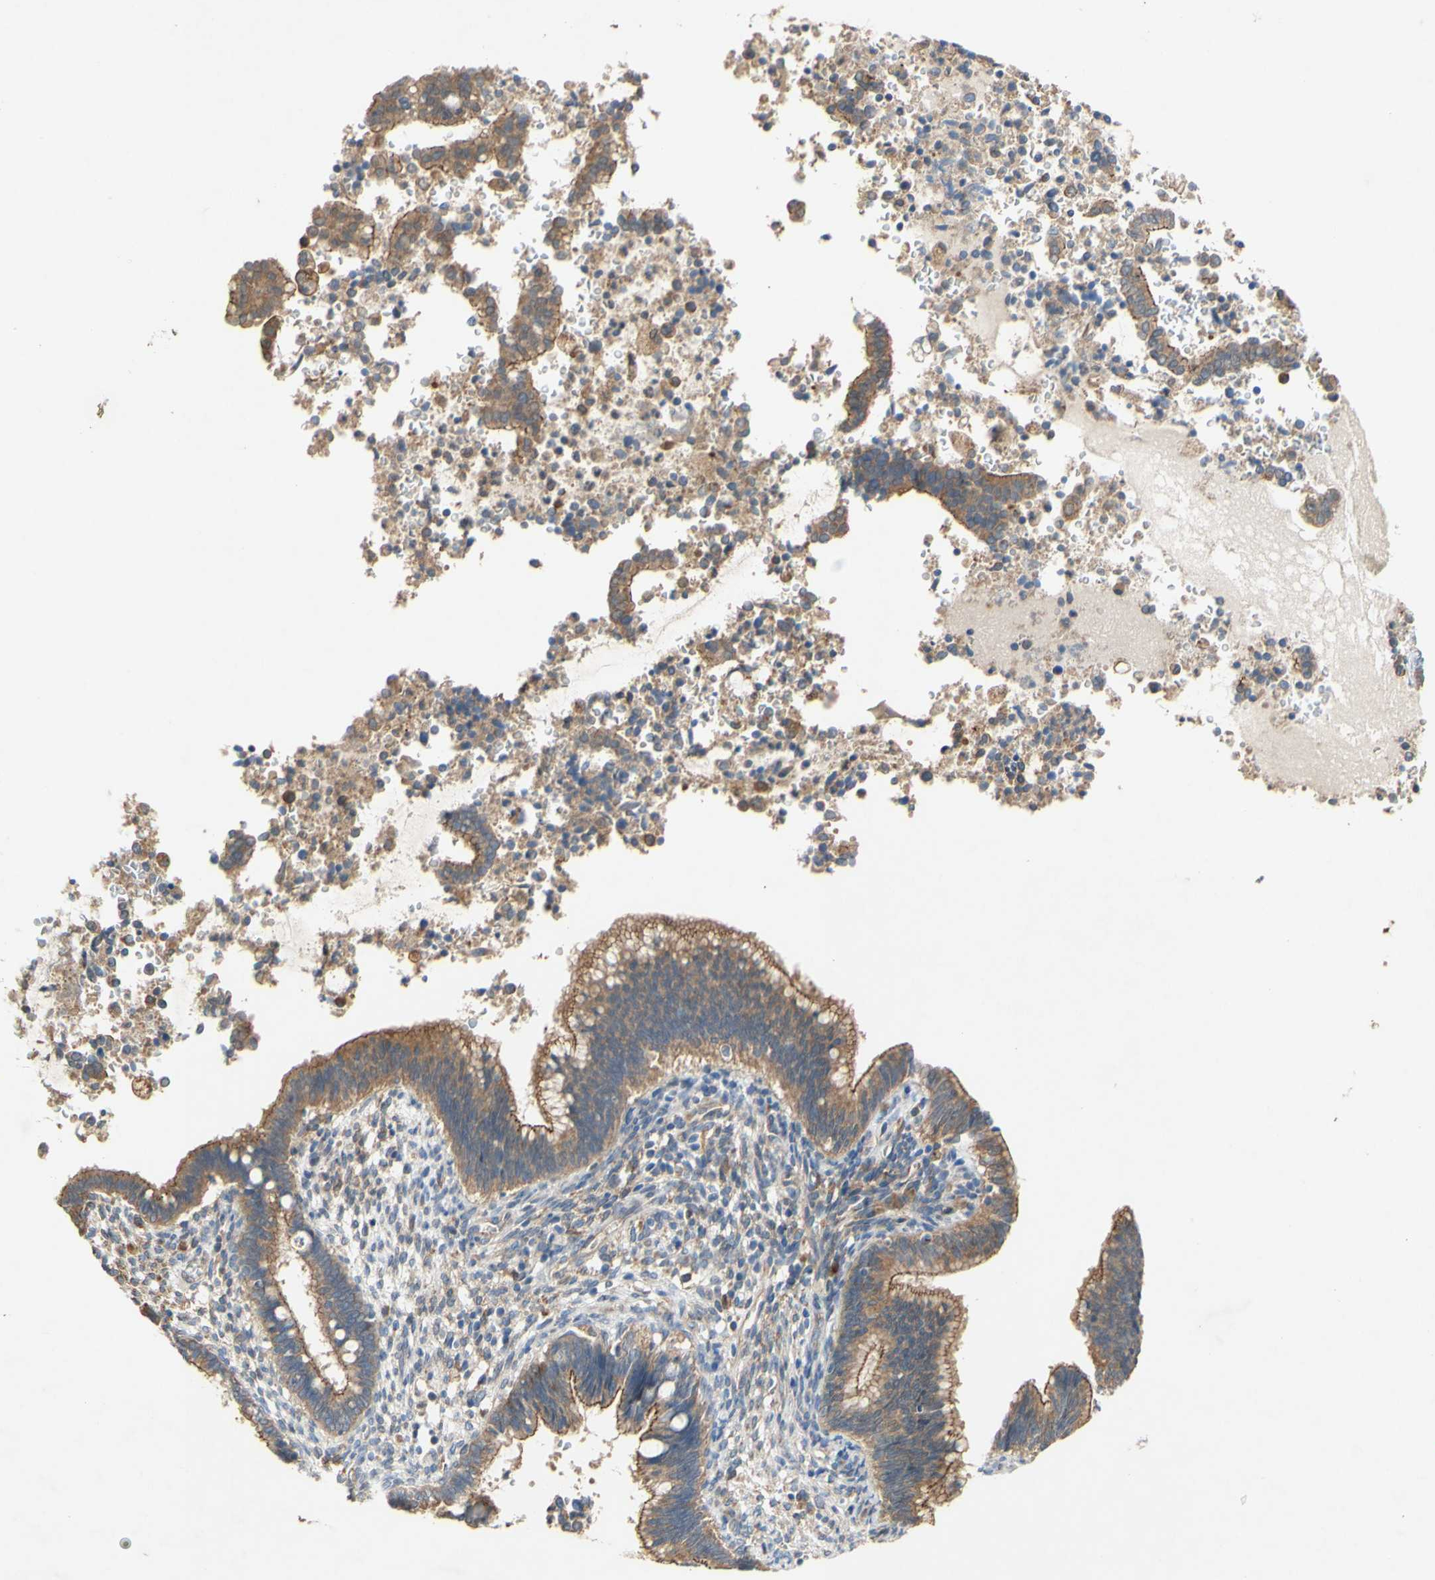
{"staining": {"intensity": "moderate", "quantity": ">75%", "location": "cytoplasmic/membranous"}, "tissue": "cervical cancer", "cell_type": "Tumor cells", "image_type": "cancer", "snomed": [{"axis": "morphology", "description": "Adenocarcinoma, NOS"}, {"axis": "topography", "description": "Cervix"}], "caption": "Immunohistochemistry of cervical cancer displays medium levels of moderate cytoplasmic/membranous staining in approximately >75% of tumor cells. The staining is performed using DAB (3,3'-diaminobenzidine) brown chromogen to label protein expression. The nuclei are counter-stained blue using hematoxylin.", "gene": "PDGFB", "patient": {"sex": "female", "age": 44}}